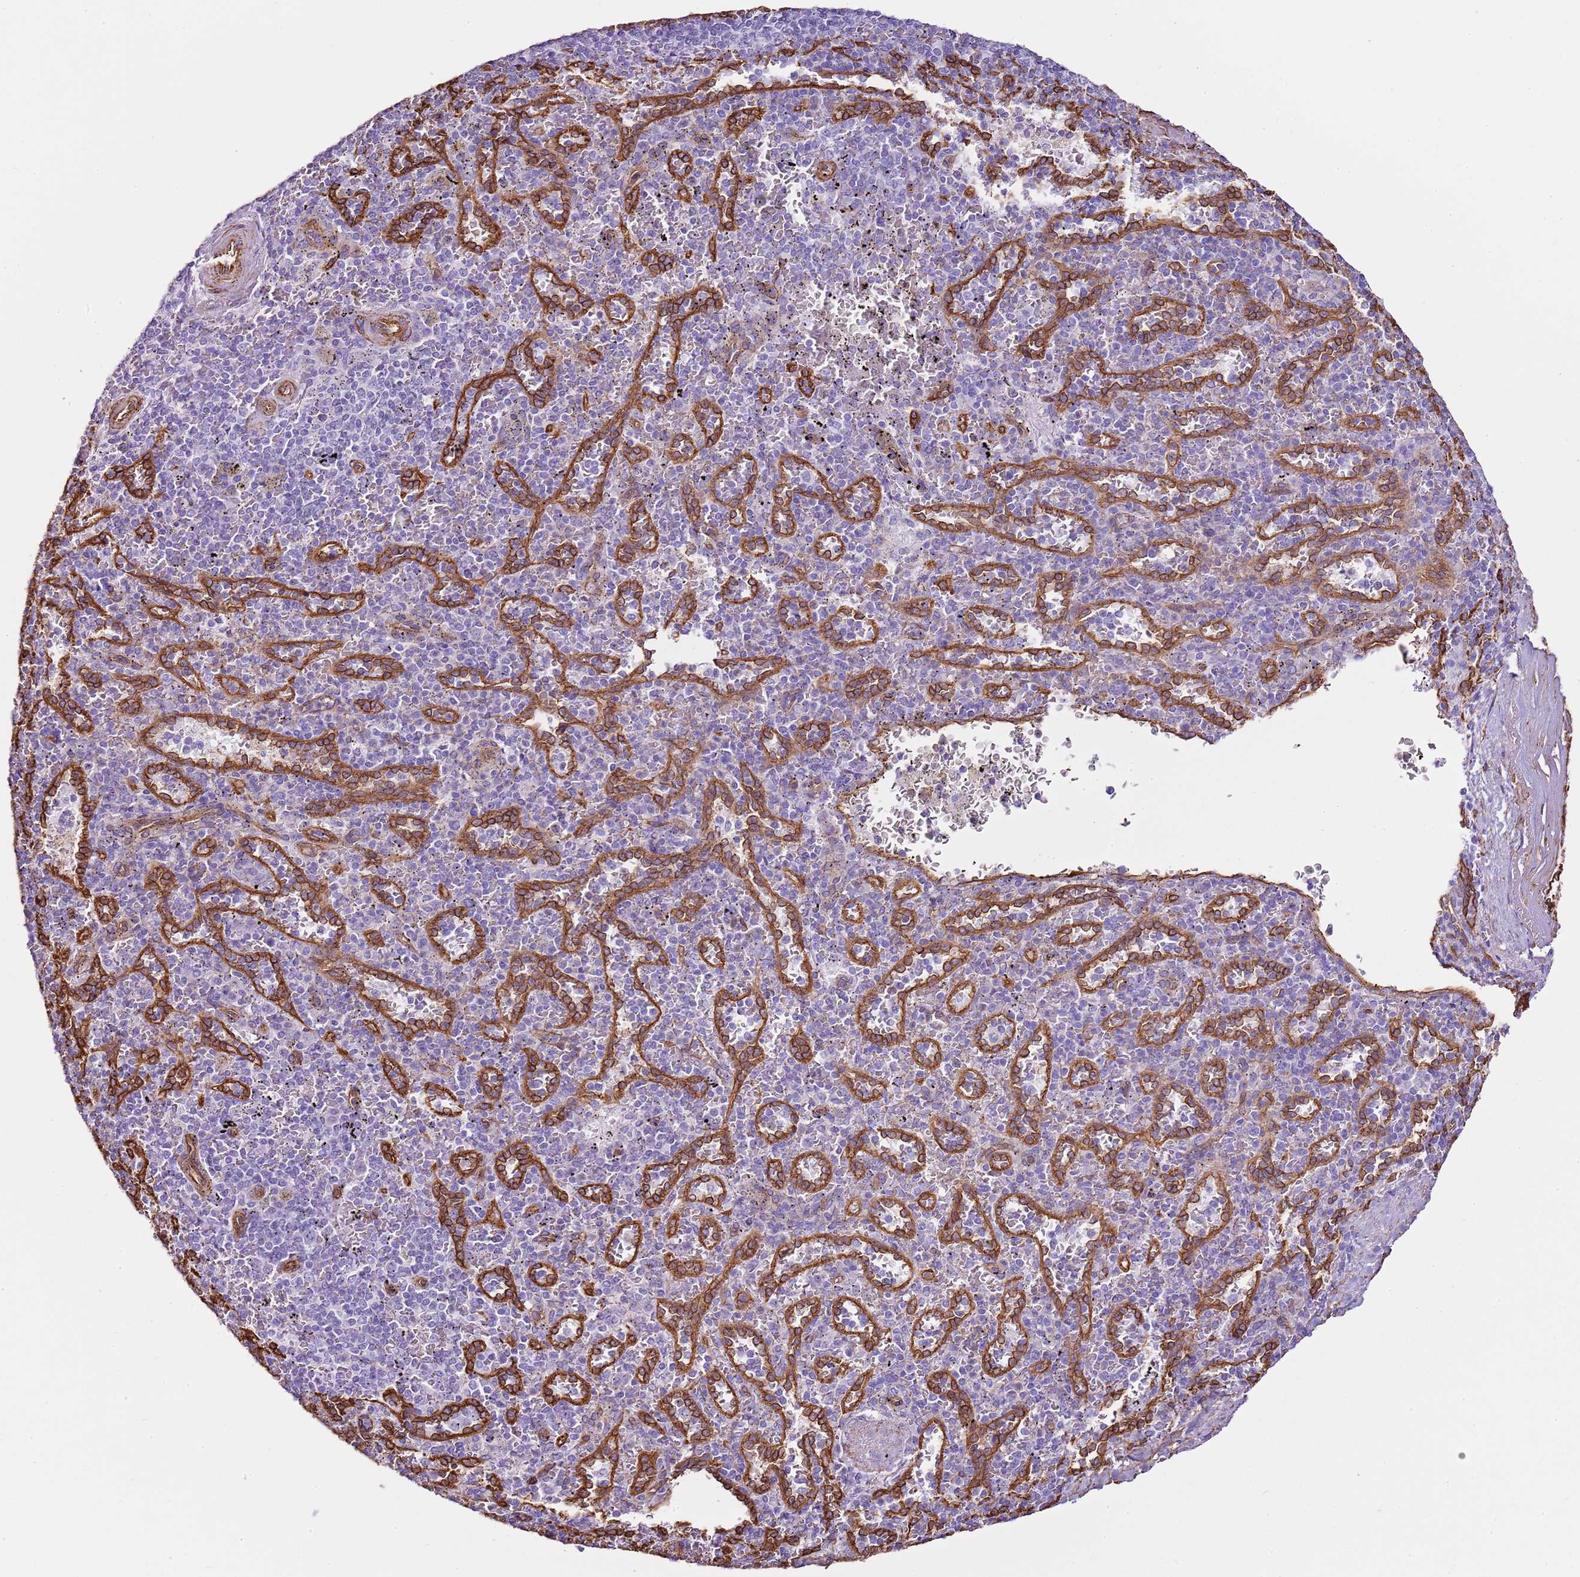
{"staining": {"intensity": "negative", "quantity": "none", "location": "none"}, "tissue": "spleen", "cell_type": "Cells in red pulp", "image_type": "normal", "snomed": [{"axis": "morphology", "description": "Normal tissue, NOS"}, {"axis": "topography", "description": "Spleen"}], "caption": "Immunohistochemistry of unremarkable spleen displays no staining in cells in red pulp. Nuclei are stained in blue.", "gene": "CTDSPL", "patient": {"sex": "male", "age": 82}}